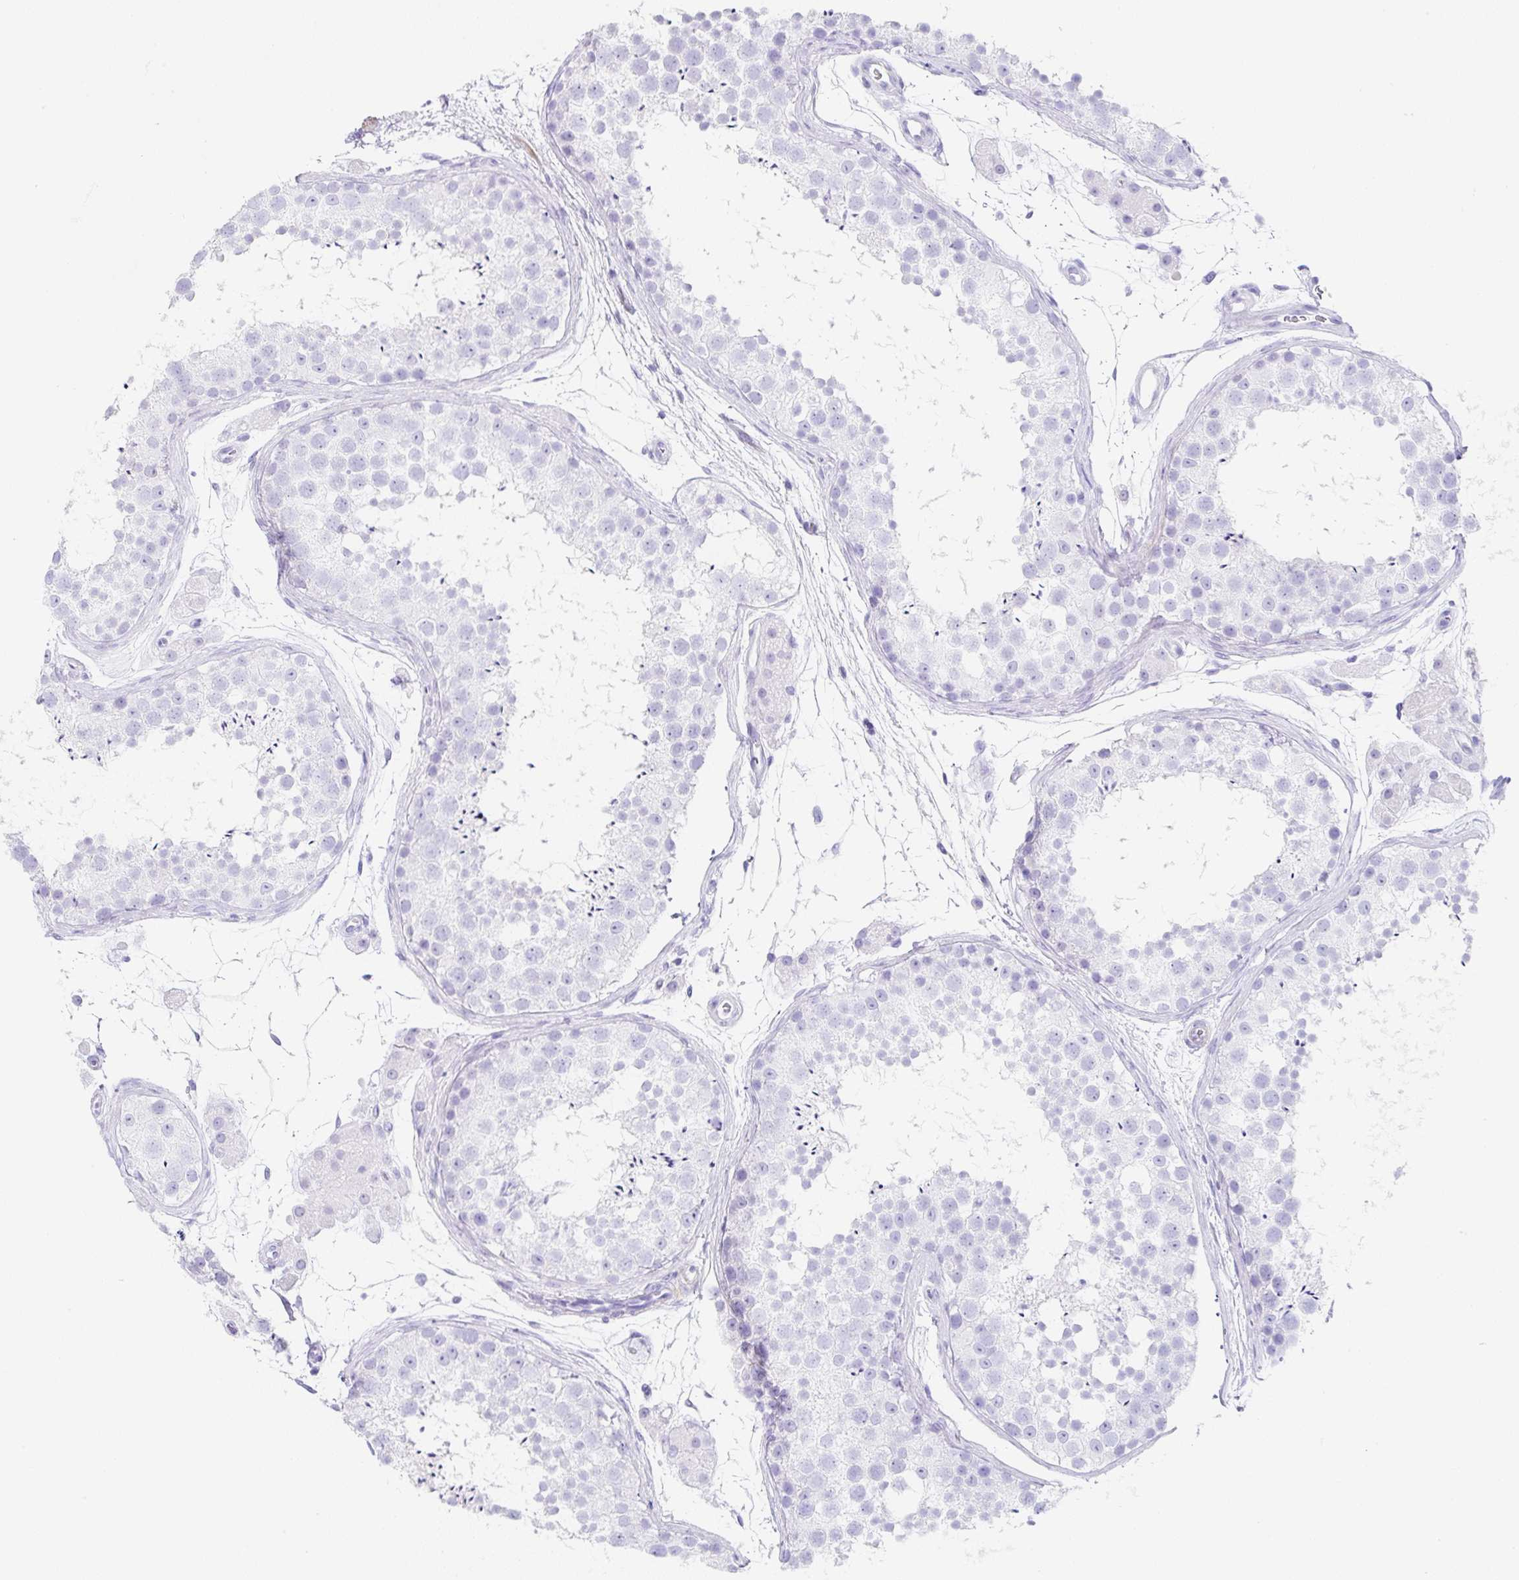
{"staining": {"intensity": "negative", "quantity": "none", "location": "none"}, "tissue": "testis", "cell_type": "Cells in seminiferous ducts", "image_type": "normal", "snomed": [{"axis": "morphology", "description": "Normal tissue, NOS"}, {"axis": "topography", "description": "Testis"}], "caption": "The immunohistochemistry image has no significant positivity in cells in seminiferous ducts of testis.", "gene": "CLDND2", "patient": {"sex": "male", "age": 41}}